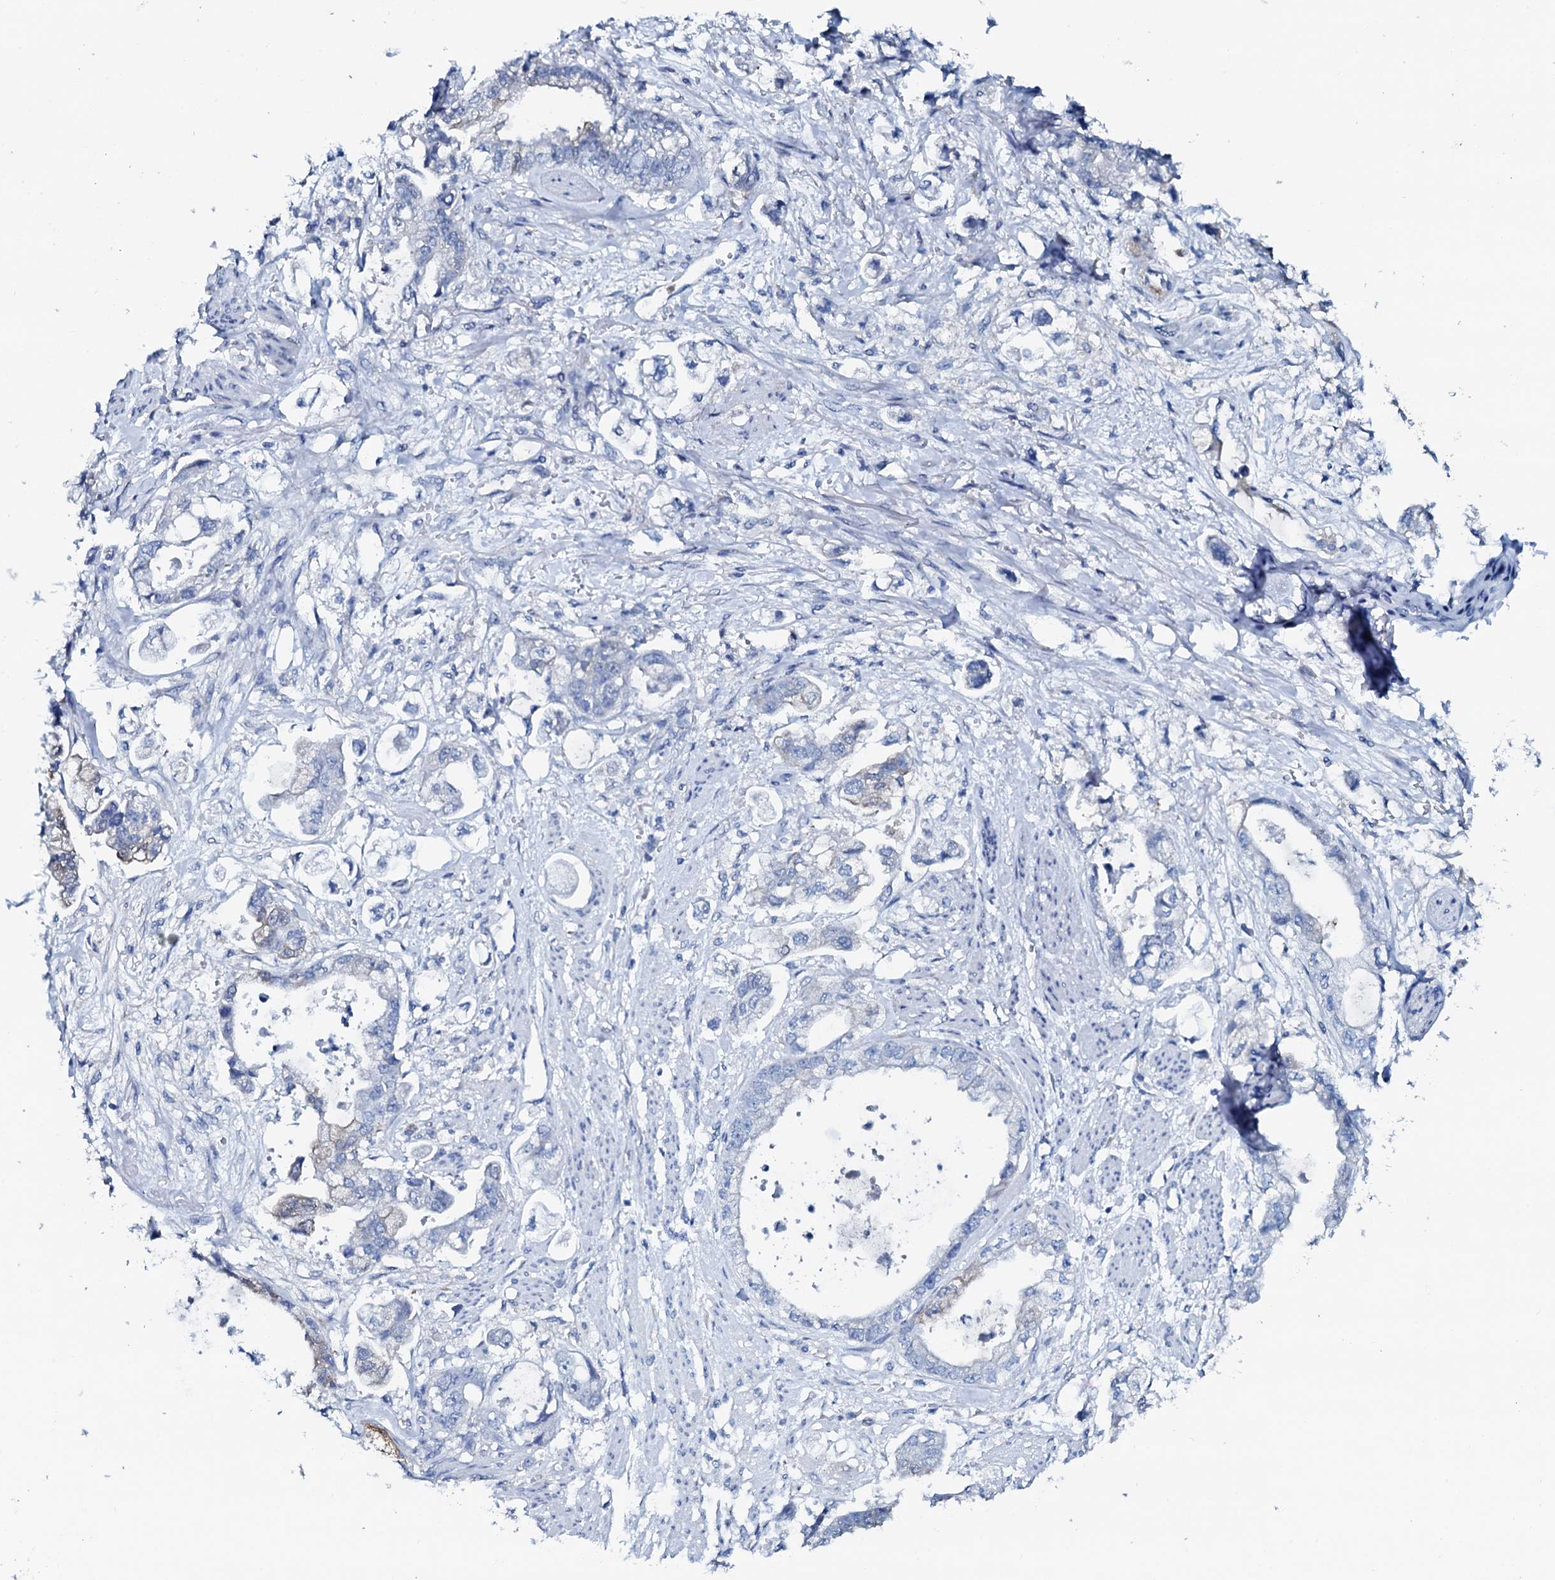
{"staining": {"intensity": "negative", "quantity": "none", "location": "none"}, "tissue": "stomach cancer", "cell_type": "Tumor cells", "image_type": "cancer", "snomed": [{"axis": "morphology", "description": "Adenocarcinoma, NOS"}, {"axis": "topography", "description": "Stomach"}], "caption": "A high-resolution image shows IHC staining of stomach cancer (adenocarcinoma), which shows no significant positivity in tumor cells. Brightfield microscopy of immunohistochemistry (IHC) stained with DAB (brown) and hematoxylin (blue), captured at high magnification.", "gene": "AMER2", "patient": {"sex": "male", "age": 62}}